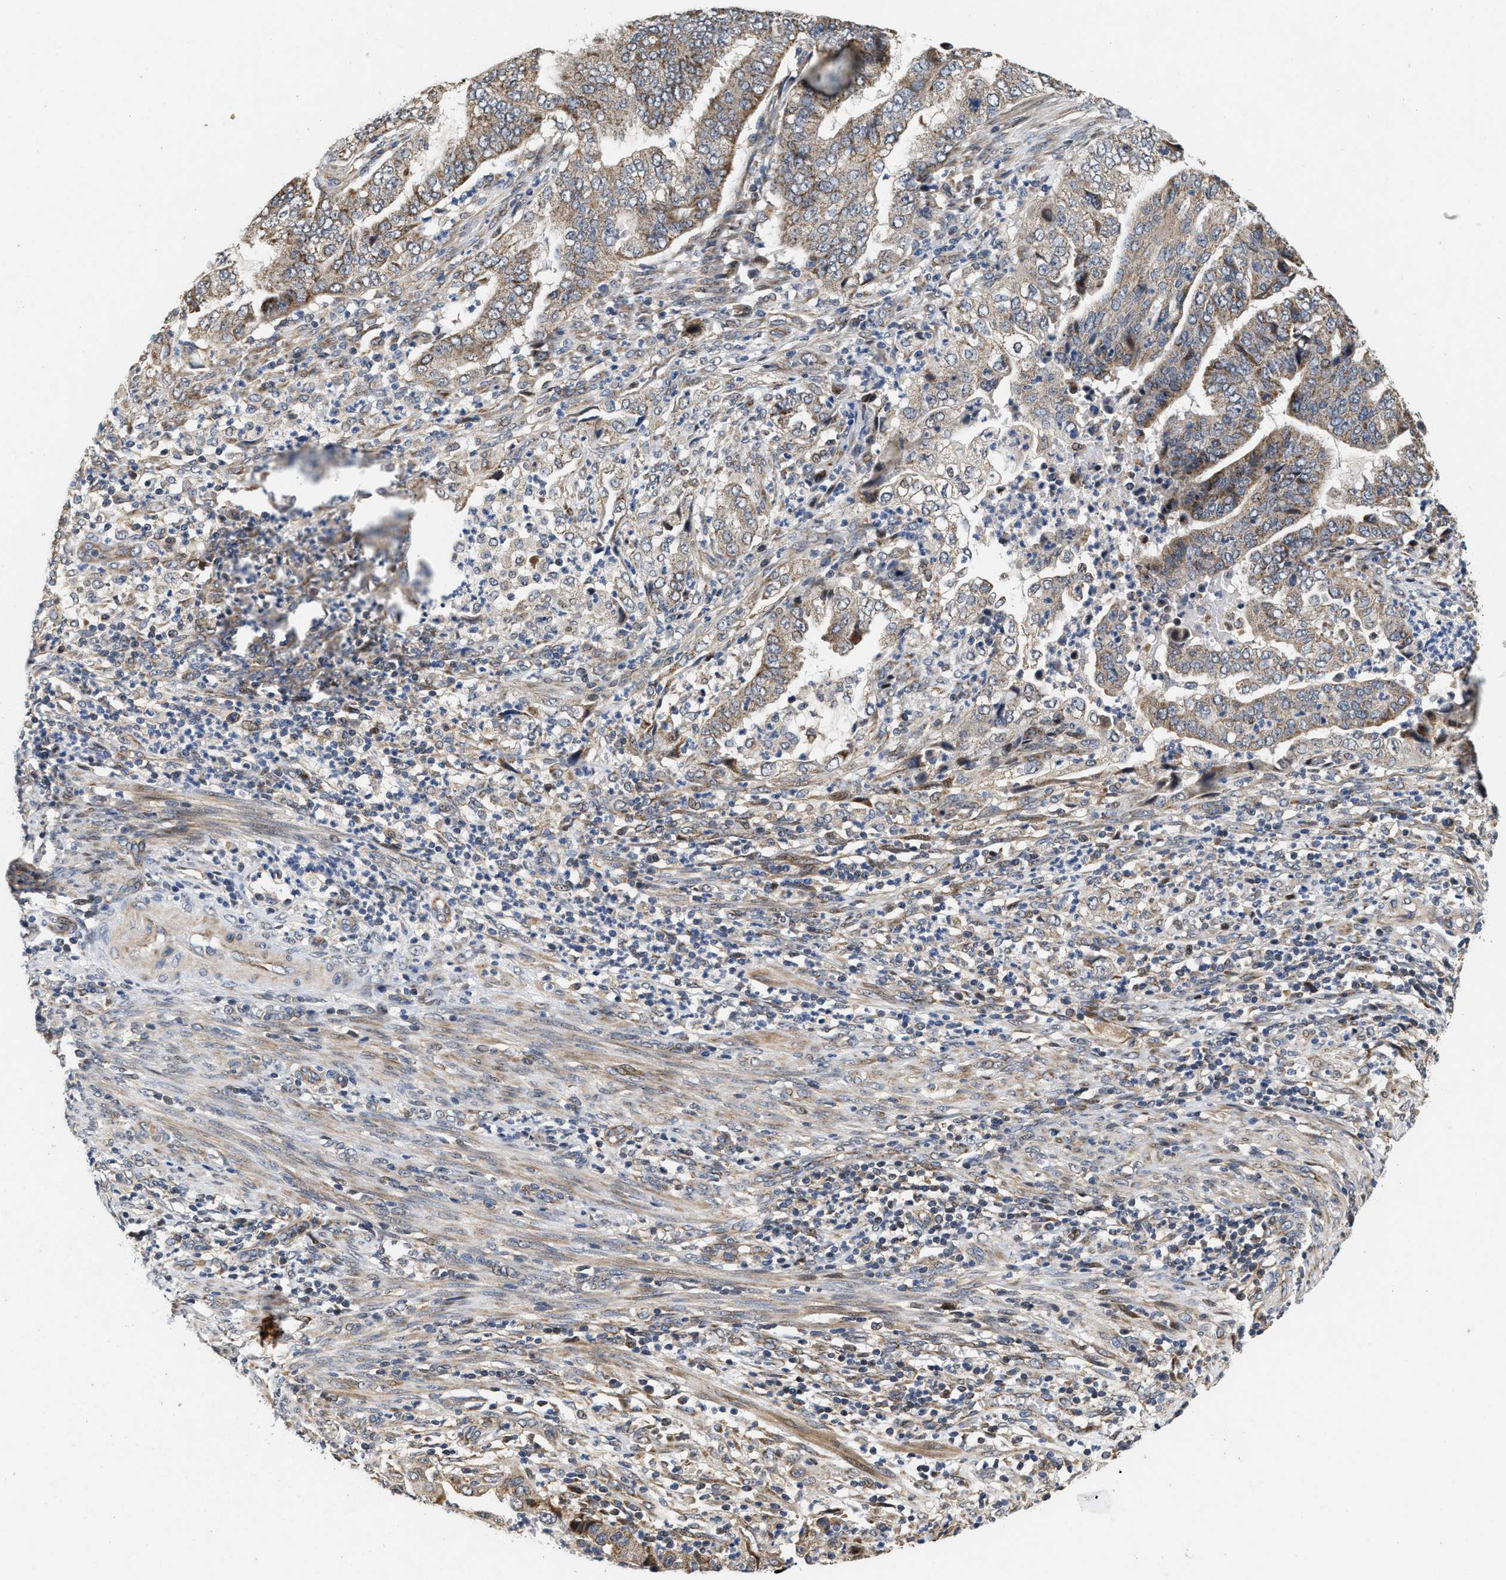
{"staining": {"intensity": "weak", "quantity": "25%-75%", "location": "cytoplasmic/membranous"}, "tissue": "endometrial cancer", "cell_type": "Tumor cells", "image_type": "cancer", "snomed": [{"axis": "morphology", "description": "Adenocarcinoma, NOS"}, {"axis": "topography", "description": "Endometrium"}], "caption": "DAB immunohistochemical staining of adenocarcinoma (endometrial) demonstrates weak cytoplasmic/membranous protein expression in about 25%-75% of tumor cells.", "gene": "SCYL2", "patient": {"sex": "female", "age": 51}}